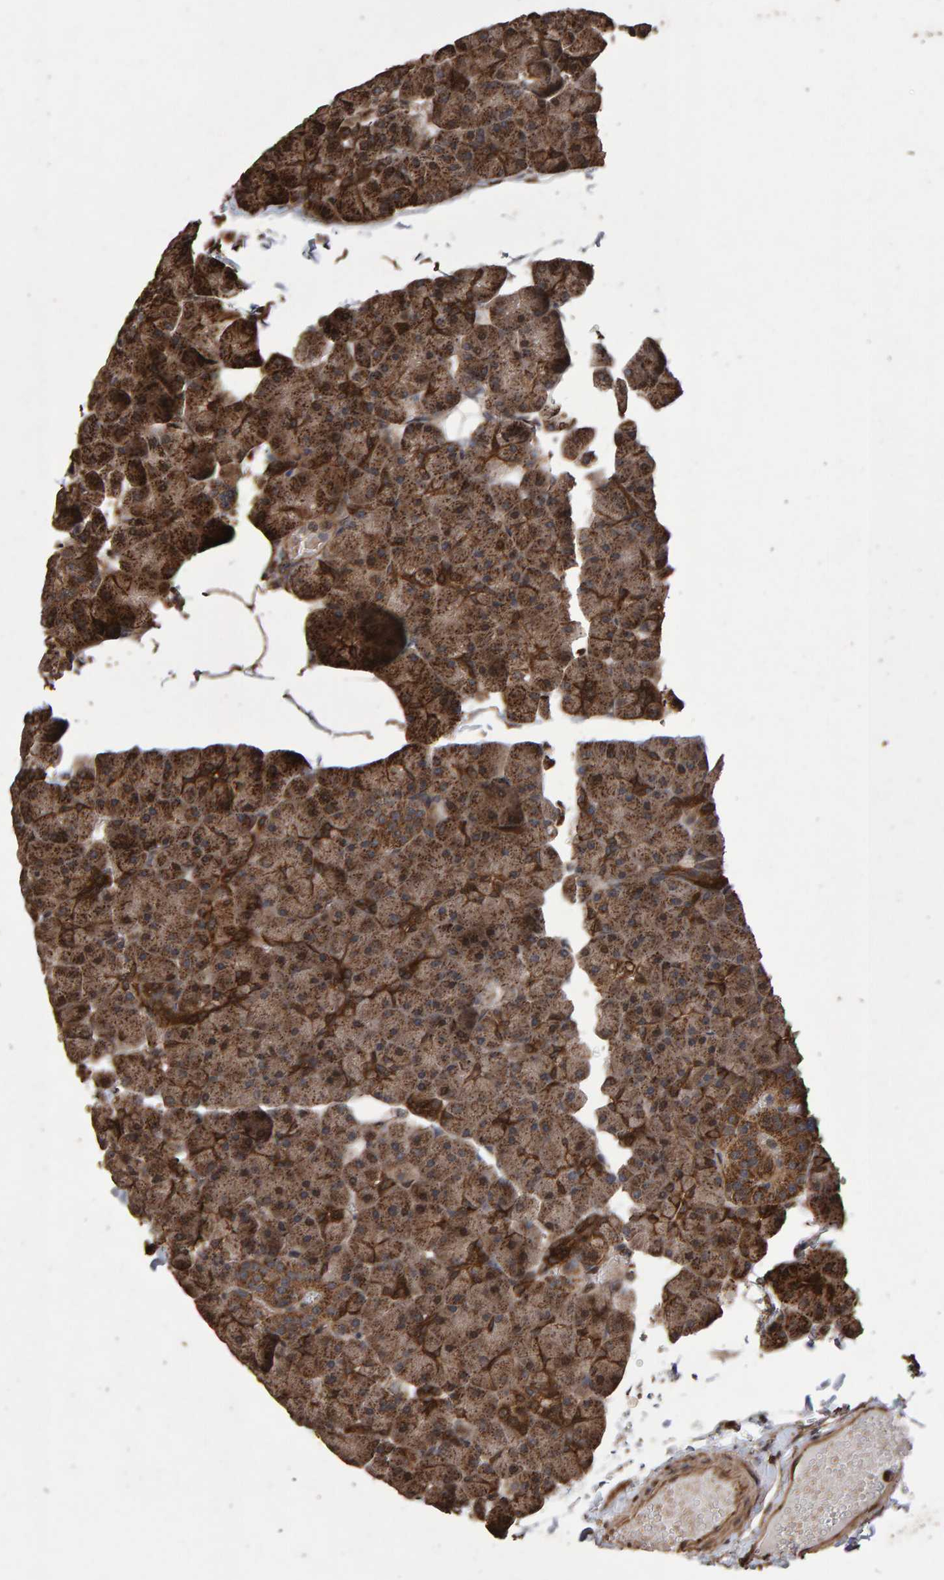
{"staining": {"intensity": "moderate", "quantity": ">75%", "location": "cytoplasmic/membranous"}, "tissue": "pancreas", "cell_type": "Exocrine glandular cells", "image_type": "normal", "snomed": [{"axis": "morphology", "description": "Normal tissue, NOS"}, {"axis": "topography", "description": "Pancreas"}], "caption": "Immunohistochemical staining of normal human pancreas reveals >75% levels of moderate cytoplasmic/membranous protein expression in about >75% of exocrine glandular cells. (DAB IHC with brightfield microscopy, high magnification).", "gene": "OSBP2", "patient": {"sex": "male", "age": 35}}